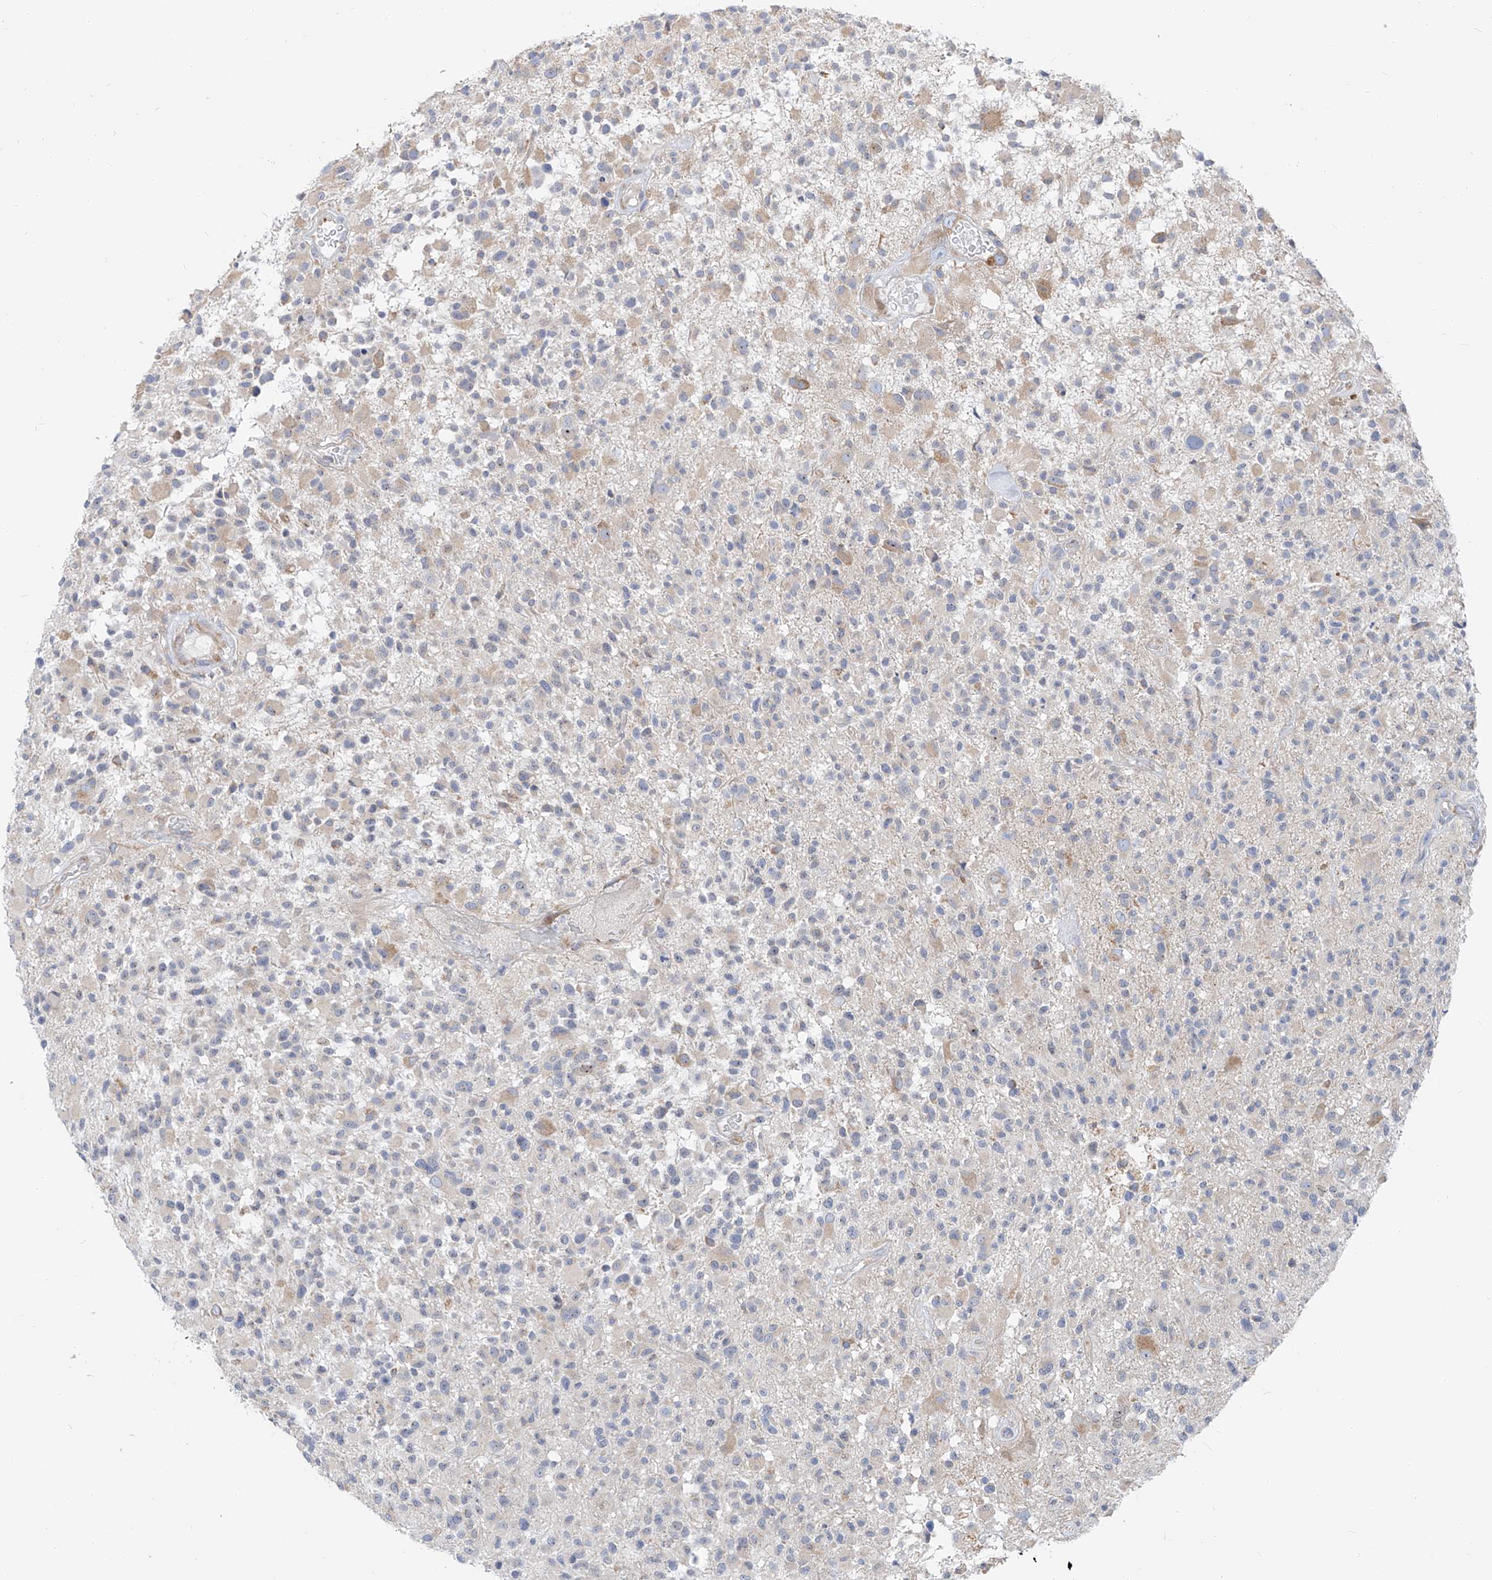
{"staining": {"intensity": "negative", "quantity": "none", "location": "none"}, "tissue": "glioma", "cell_type": "Tumor cells", "image_type": "cancer", "snomed": [{"axis": "morphology", "description": "Glioma, malignant, High grade"}, {"axis": "morphology", "description": "Glioblastoma, NOS"}, {"axis": "topography", "description": "Brain"}], "caption": "A high-resolution histopathology image shows immunohistochemistry (IHC) staining of glioma, which reveals no significant staining in tumor cells.", "gene": "UFL1", "patient": {"sex": "male", "age": 60}}